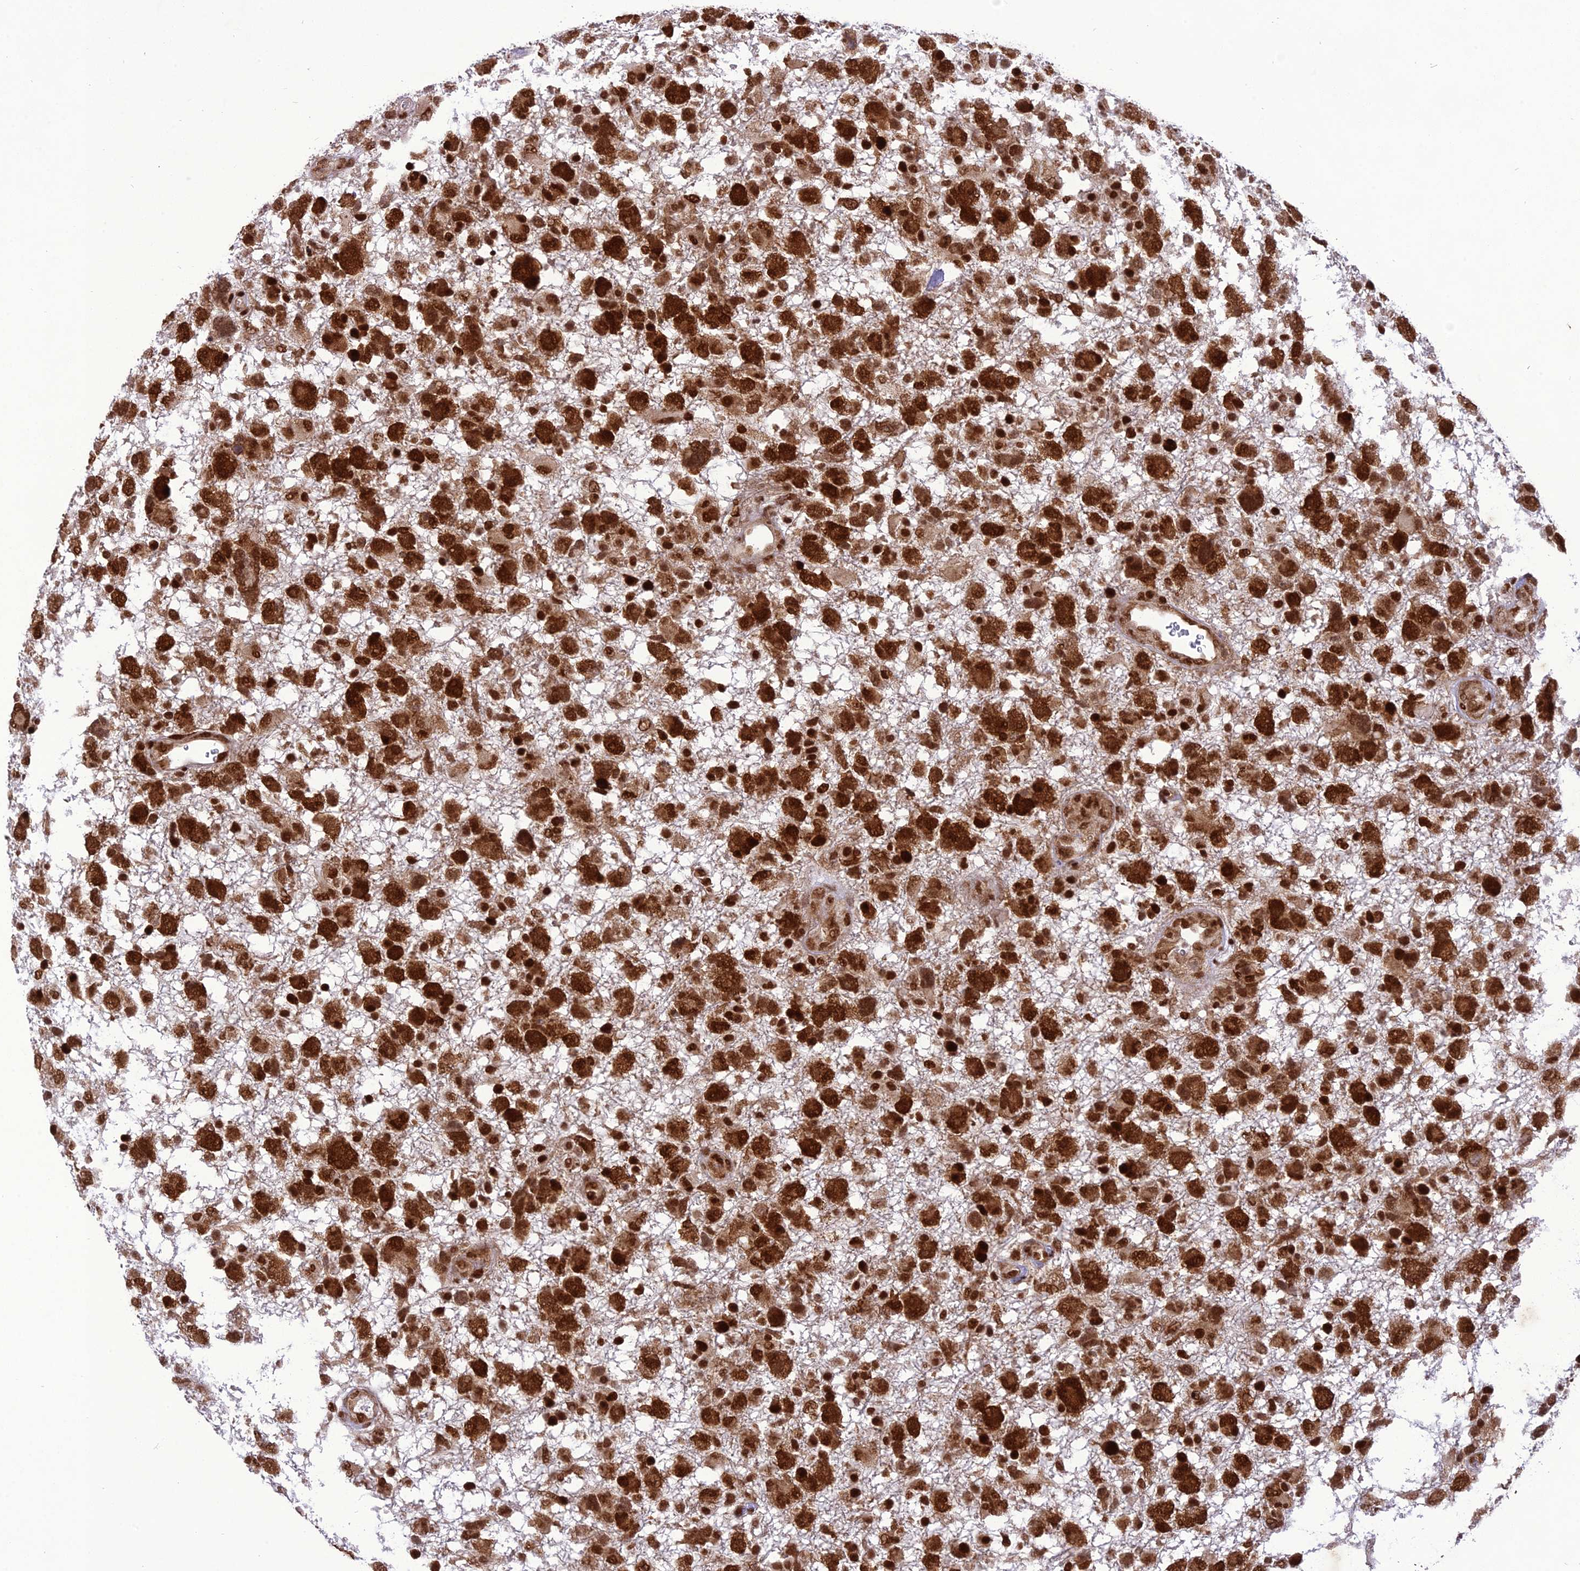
{"staining": {"intensity": "strong", "quantity": ">75%", "location": "cytoplasmic/membranous,nuclear"}, "tissue": "glioma", "cell_type": "Tumor cells", "image_type": "cancer", "snomed": [{"axis": "morphology", "description": "Glioma, malignant, High grade"}, {"axis": "topography", "description": "Brain"}], "caption": "IHC histopathology image of glioma stained for a protein (brown), which shows high levels of strong cytoplasmic/membranous and nuclear positivity in approximately >75% of tumor cells.", "gene": "DDX1", "patient": {"sex": "male", "age": 61}}